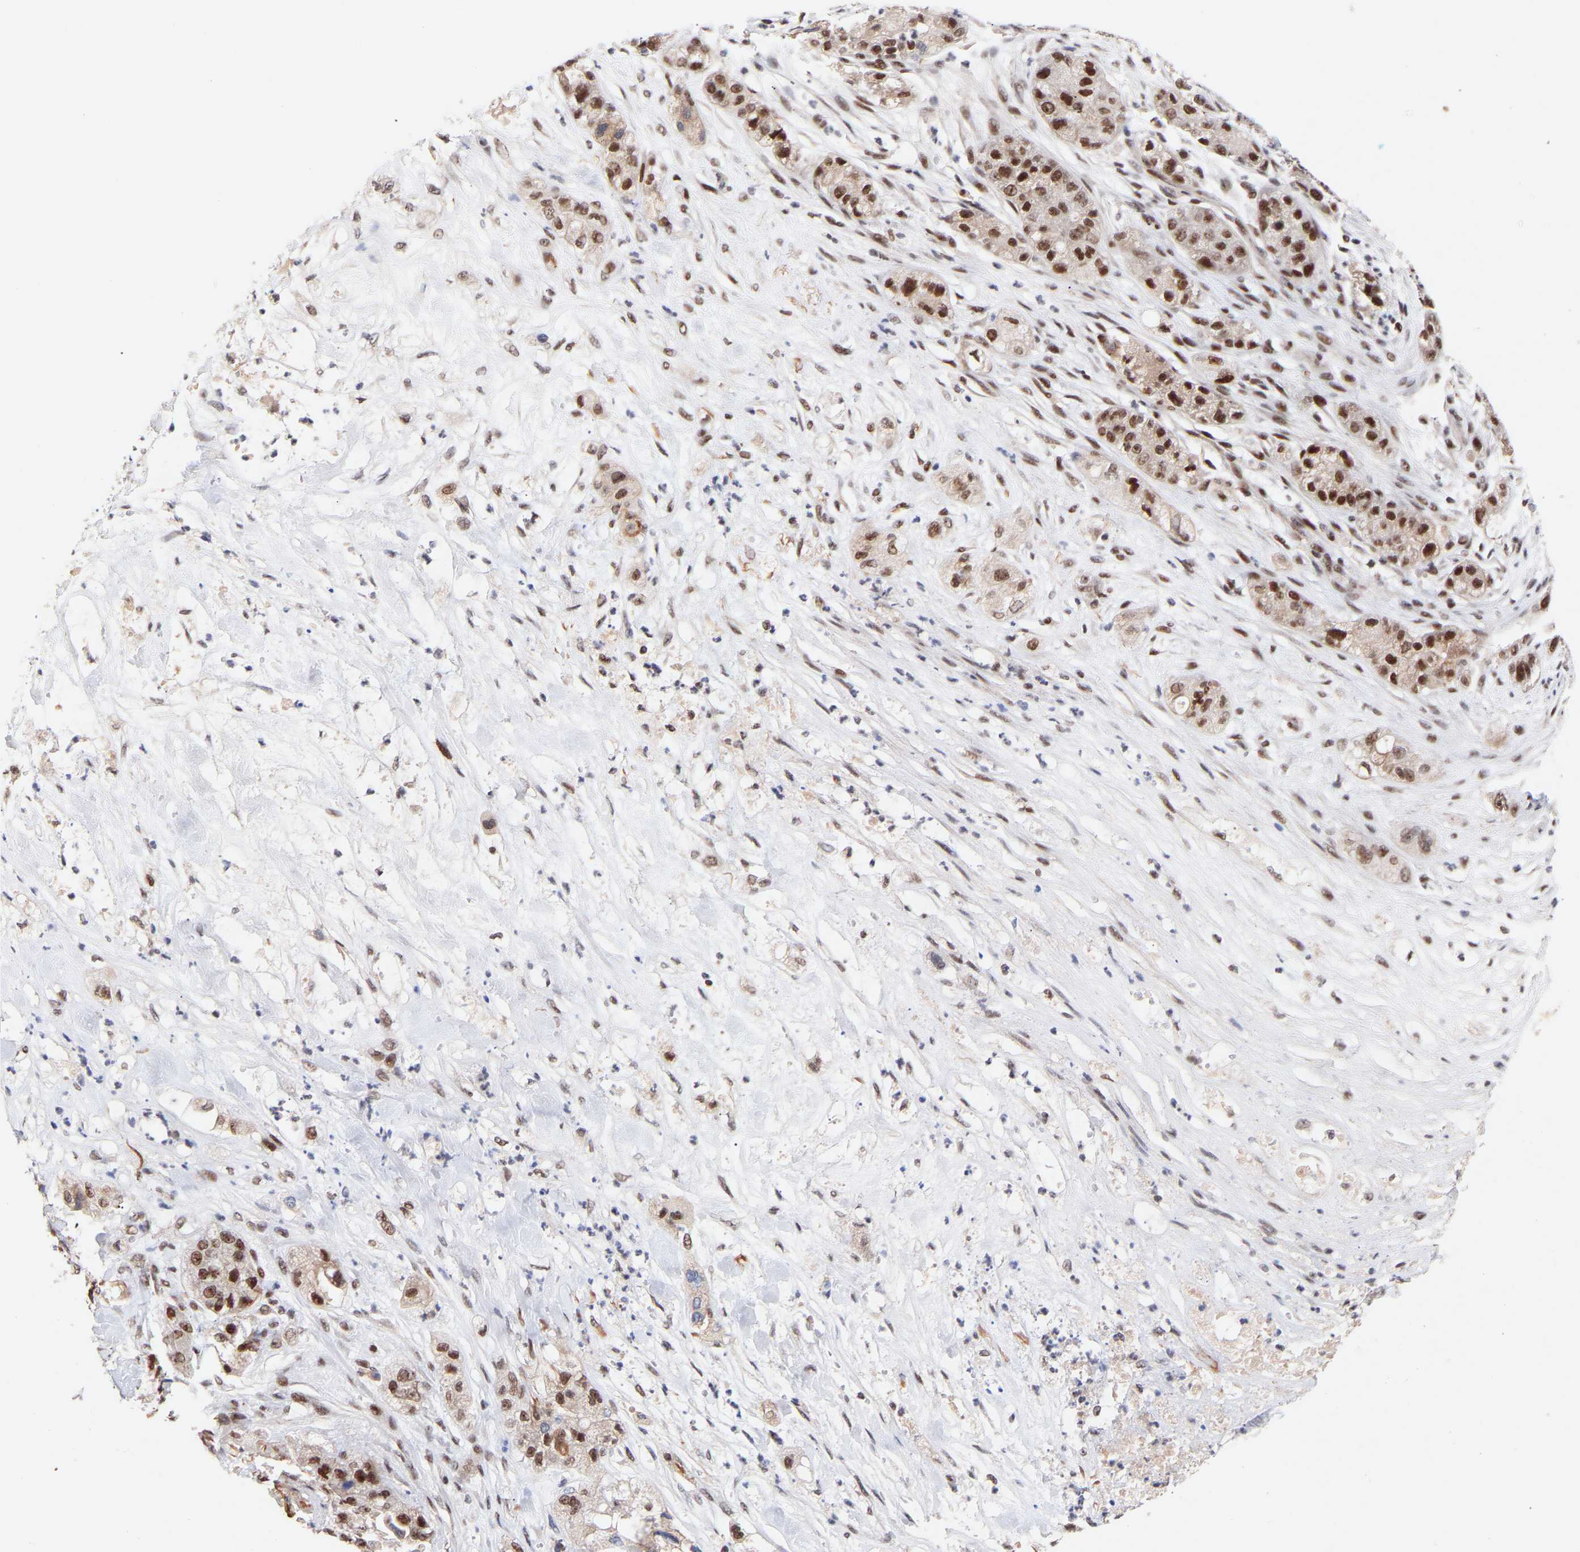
{"staining": {"intensity": "strong", "quantity": ">75%", "location": "nuclear"}, "tissue": "pancreatic cancer", "cell_type": "Tumor cells", "image_type": "cancer", "snomed": [{"axis": "morphology", "description": "Adenocarcinoma, NOS"}, {"axis": "topography", "description": "Pancreas"}], "caption": "This micrograph shows pancreatic cancer stained with immunohistochemistry (IHC) to label a protein in brown. The nuclear of tumor cells show strong positivity for the protein. Nuclei are counter-stained blue.", "gene": "RBM15", "patient": {"sex": "female", "age": 78}}